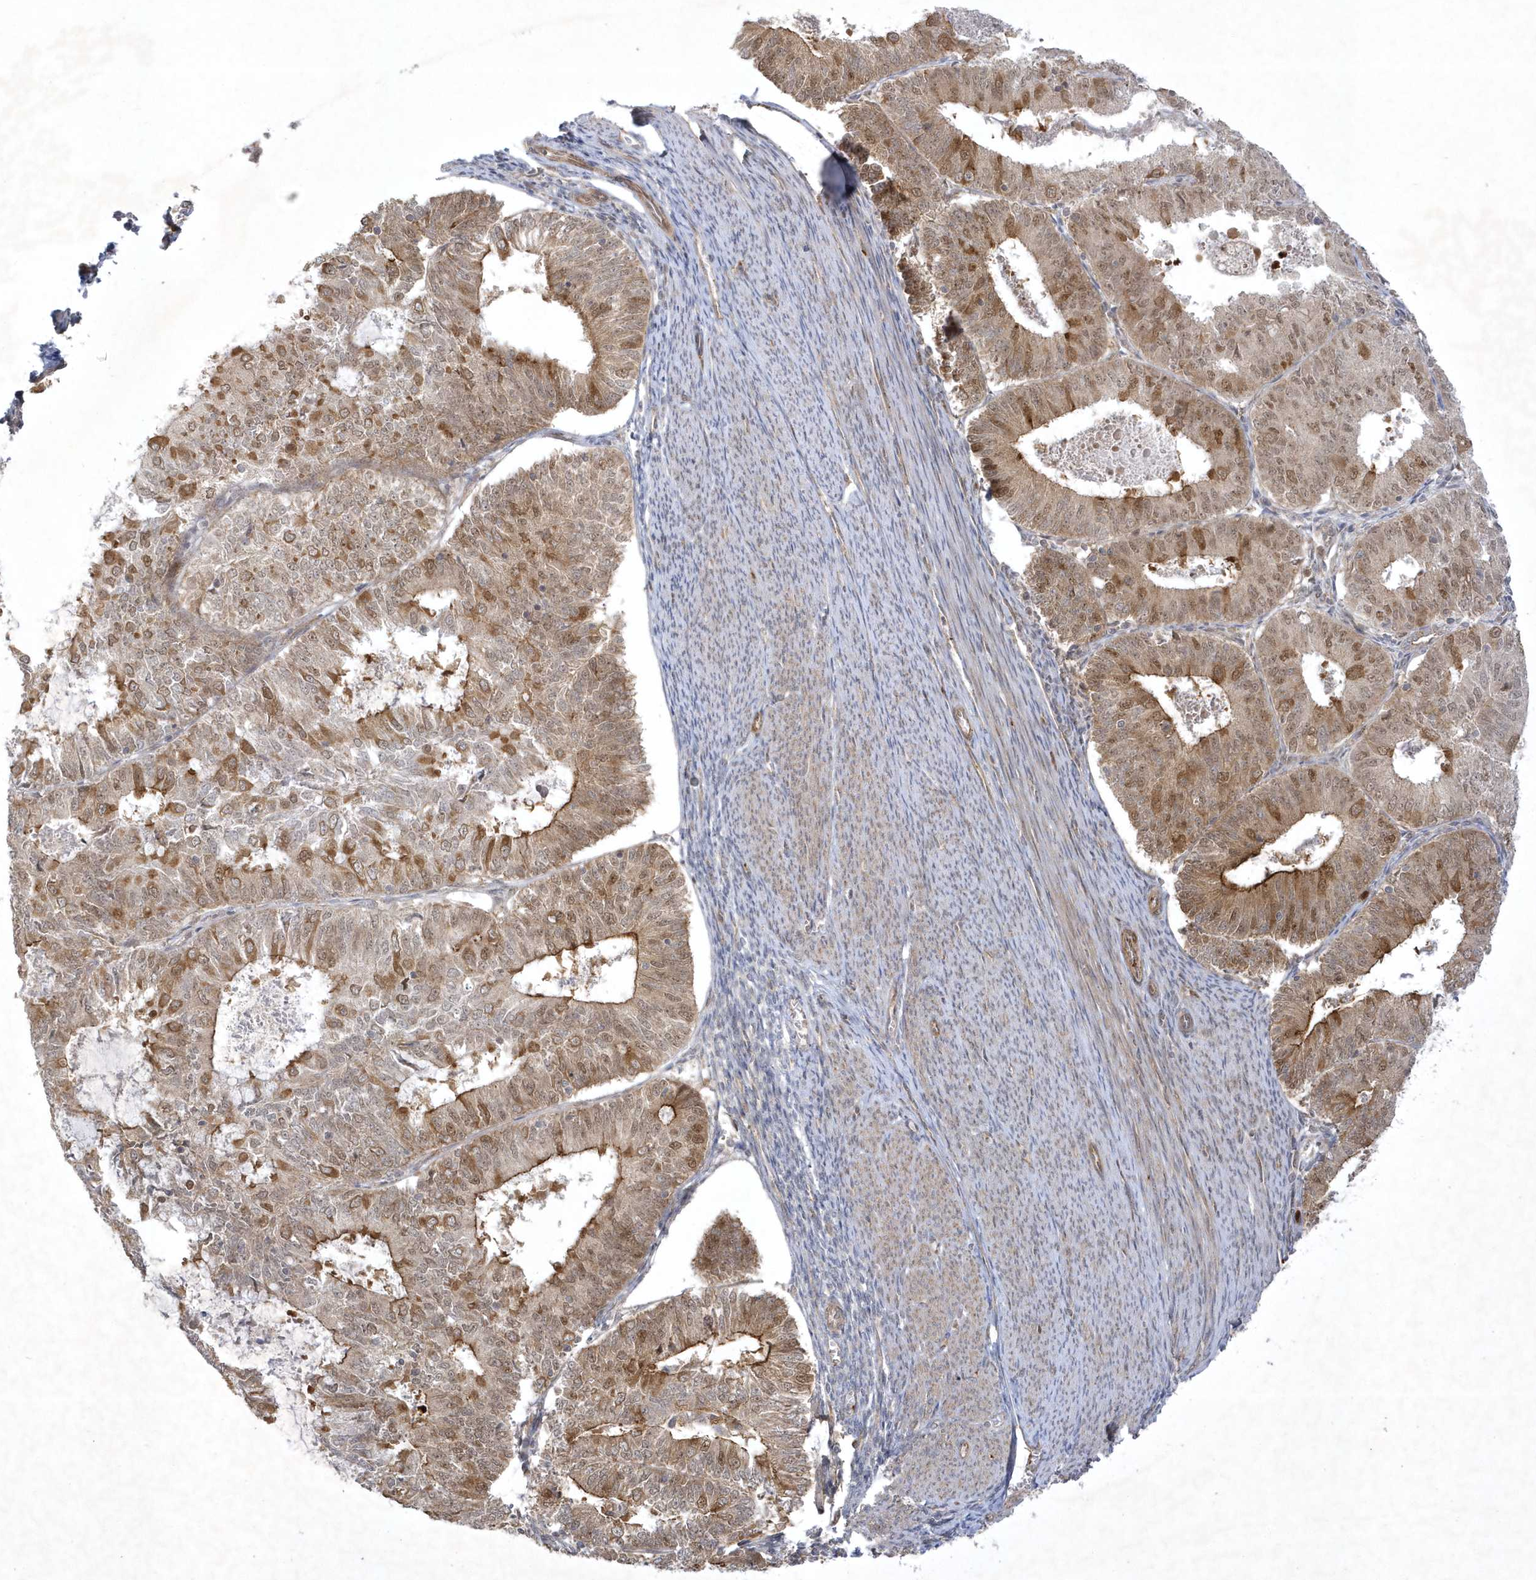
{"staining": {"intensity": "moderate", "quantity": ">75%", "location": "cytoplasmic/membranous,nuclear"}, "tissue": "endometrial cancer", "cell_type": "Tumor cells", "image_type": "cancer", "snomed": [{"axis": "morphology", "description": "Adenocarcinoma, NOS"}, {"axis": "topography", "description": "Endometrium"}], "caption": "There is medium levels of moderate cytoplasmic/membranous and nuclear positivity in tumor cells of adenocarcinoma (endometrial), as demonstrated by immunohistochemical staining (brown color).", "gene": "NAF1", "patient": {"sex": "female", "age": 57}}